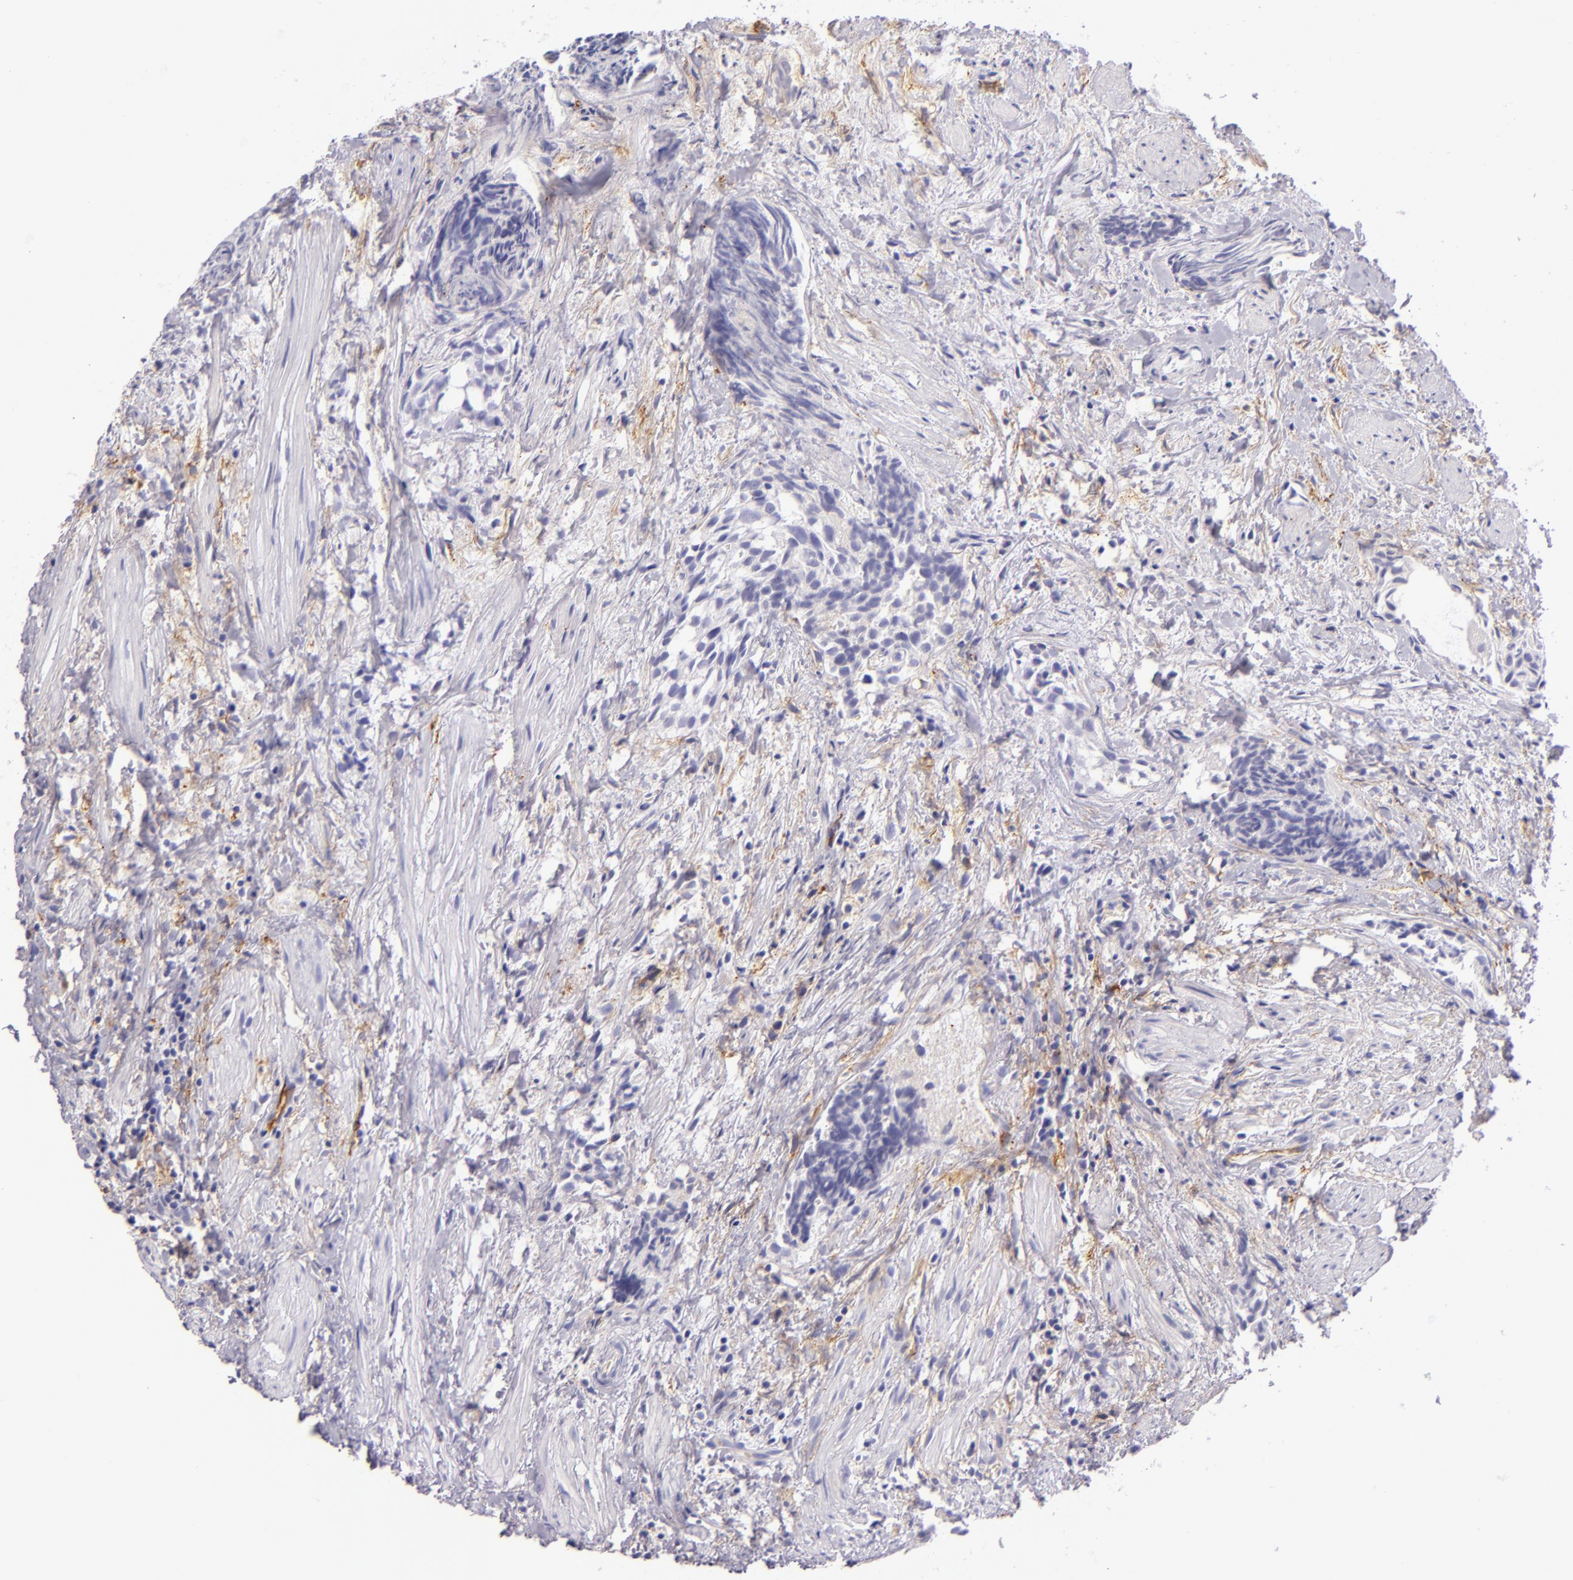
{"staining": {"intensity": "negative", "quantity": "none", "location": "none"}, "tissue": "urothelial cancer", "cell_type": "Tumor cells", "image_type": "cancer", "snomed": [{"axis": "morphology", "description": "Urothelial carcinoma, High grade"}, {"axis": "topography", "description": "Urinary bladder"}], "caption": "High magnification brightfield microscopy of urothelial cancer stained with DAB (brown) and counterstained with hematoxylin (blue): tumor cells show no significant staining. The staining is performed using DAB (3,3'-diaminobenzidine) brown chromogen with nuclei counter-stained in using hematoxylin.", "gene": "ICAM1", "patient": {"sex": "female", "age": 78}}